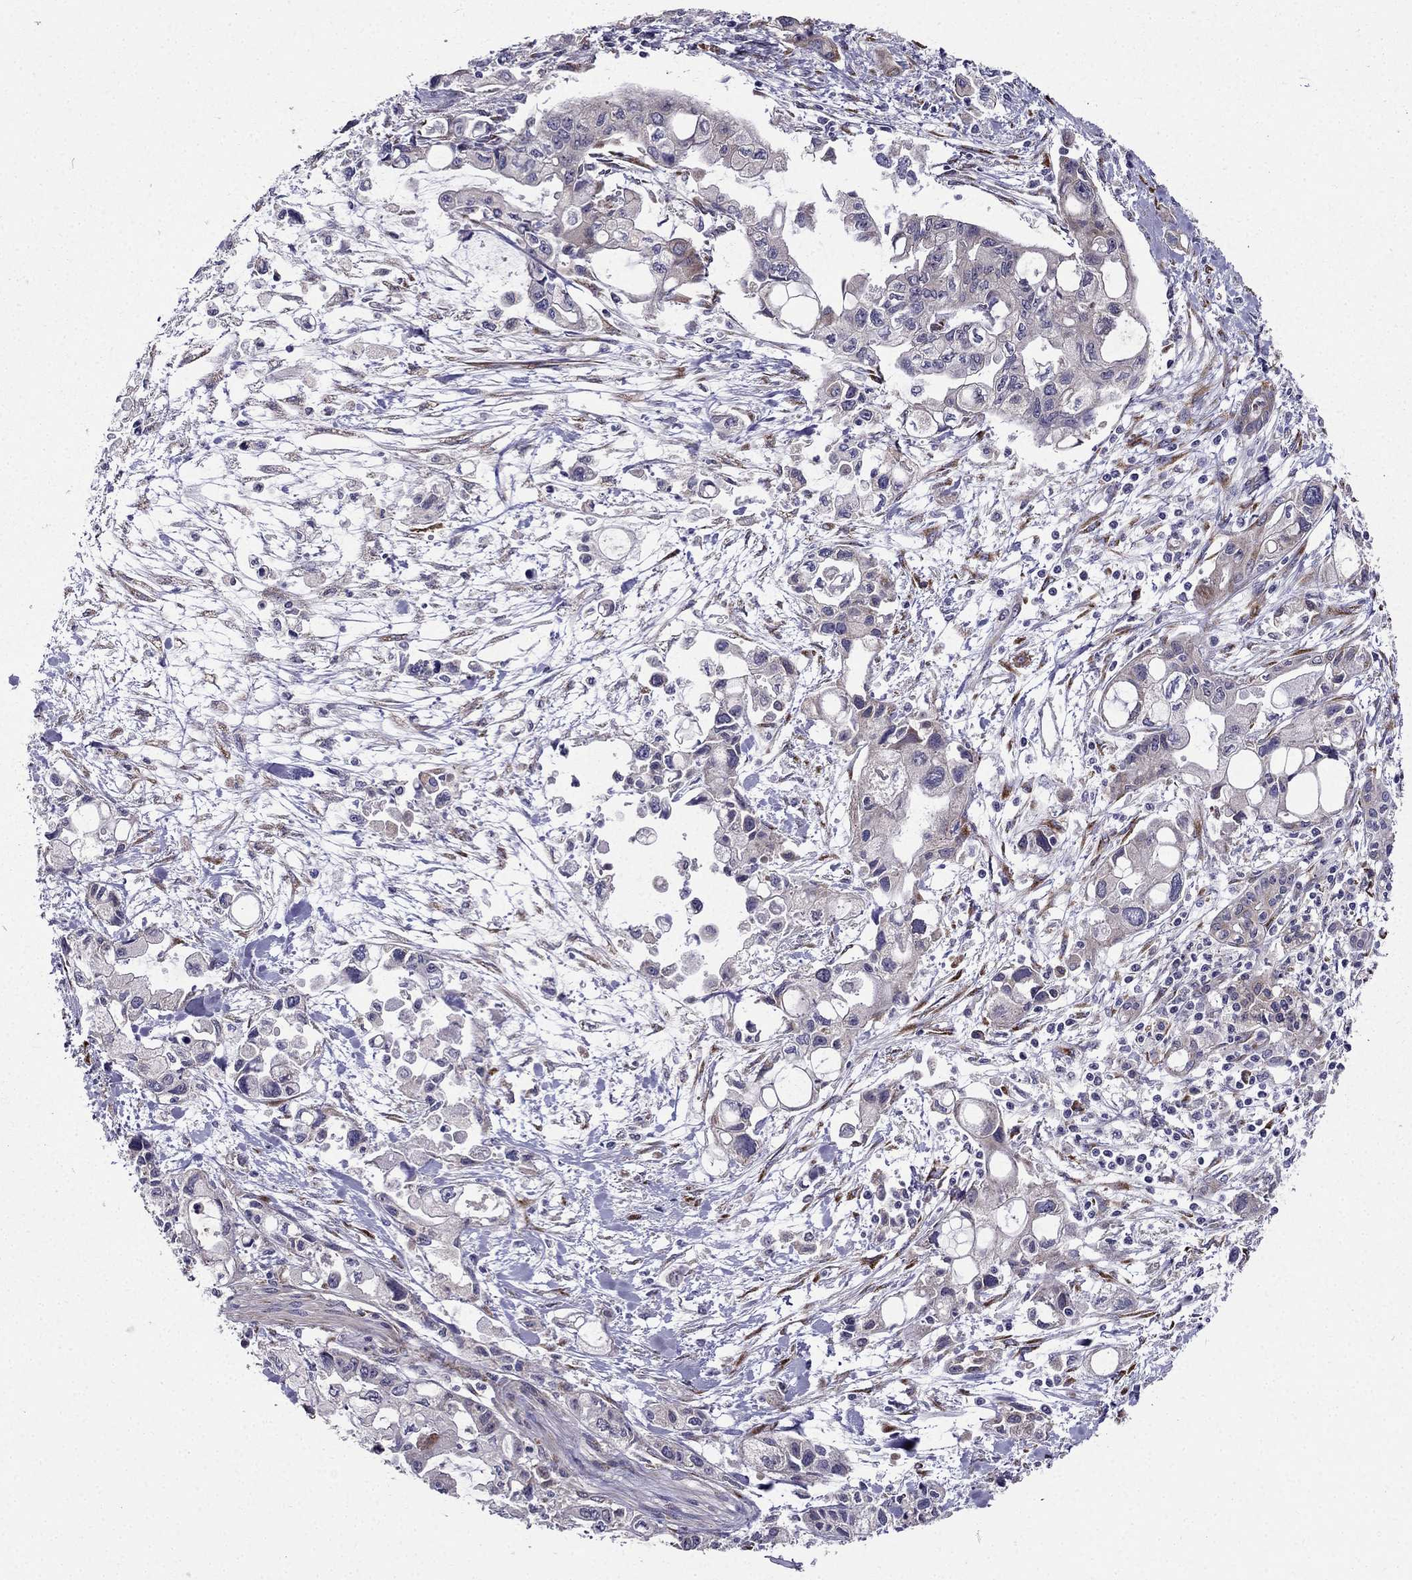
{"staining": {"intensity": "weak", "quantity": "<25%", "location": "cytoplasmic/membranous"}, "tissue": "pancreatic cancer", "cell_type": "Tumor cells", "image_type": "cancer", "snomed": [{"axis": "morphology", "description": "Adenocarcinoma, NOS"}, {"axis": "topography", "description": "Pancreas"}], "caption": "High magnification brightfield microscopy of pancreatic cancer (adenocarcinoma) stained with DAB (brown) and counterstained with hematoxylin (blue): tumor cells show no significant positivity.", "gene": "ARHGEF28", "patient": {"sex": "female", "age": 61}}